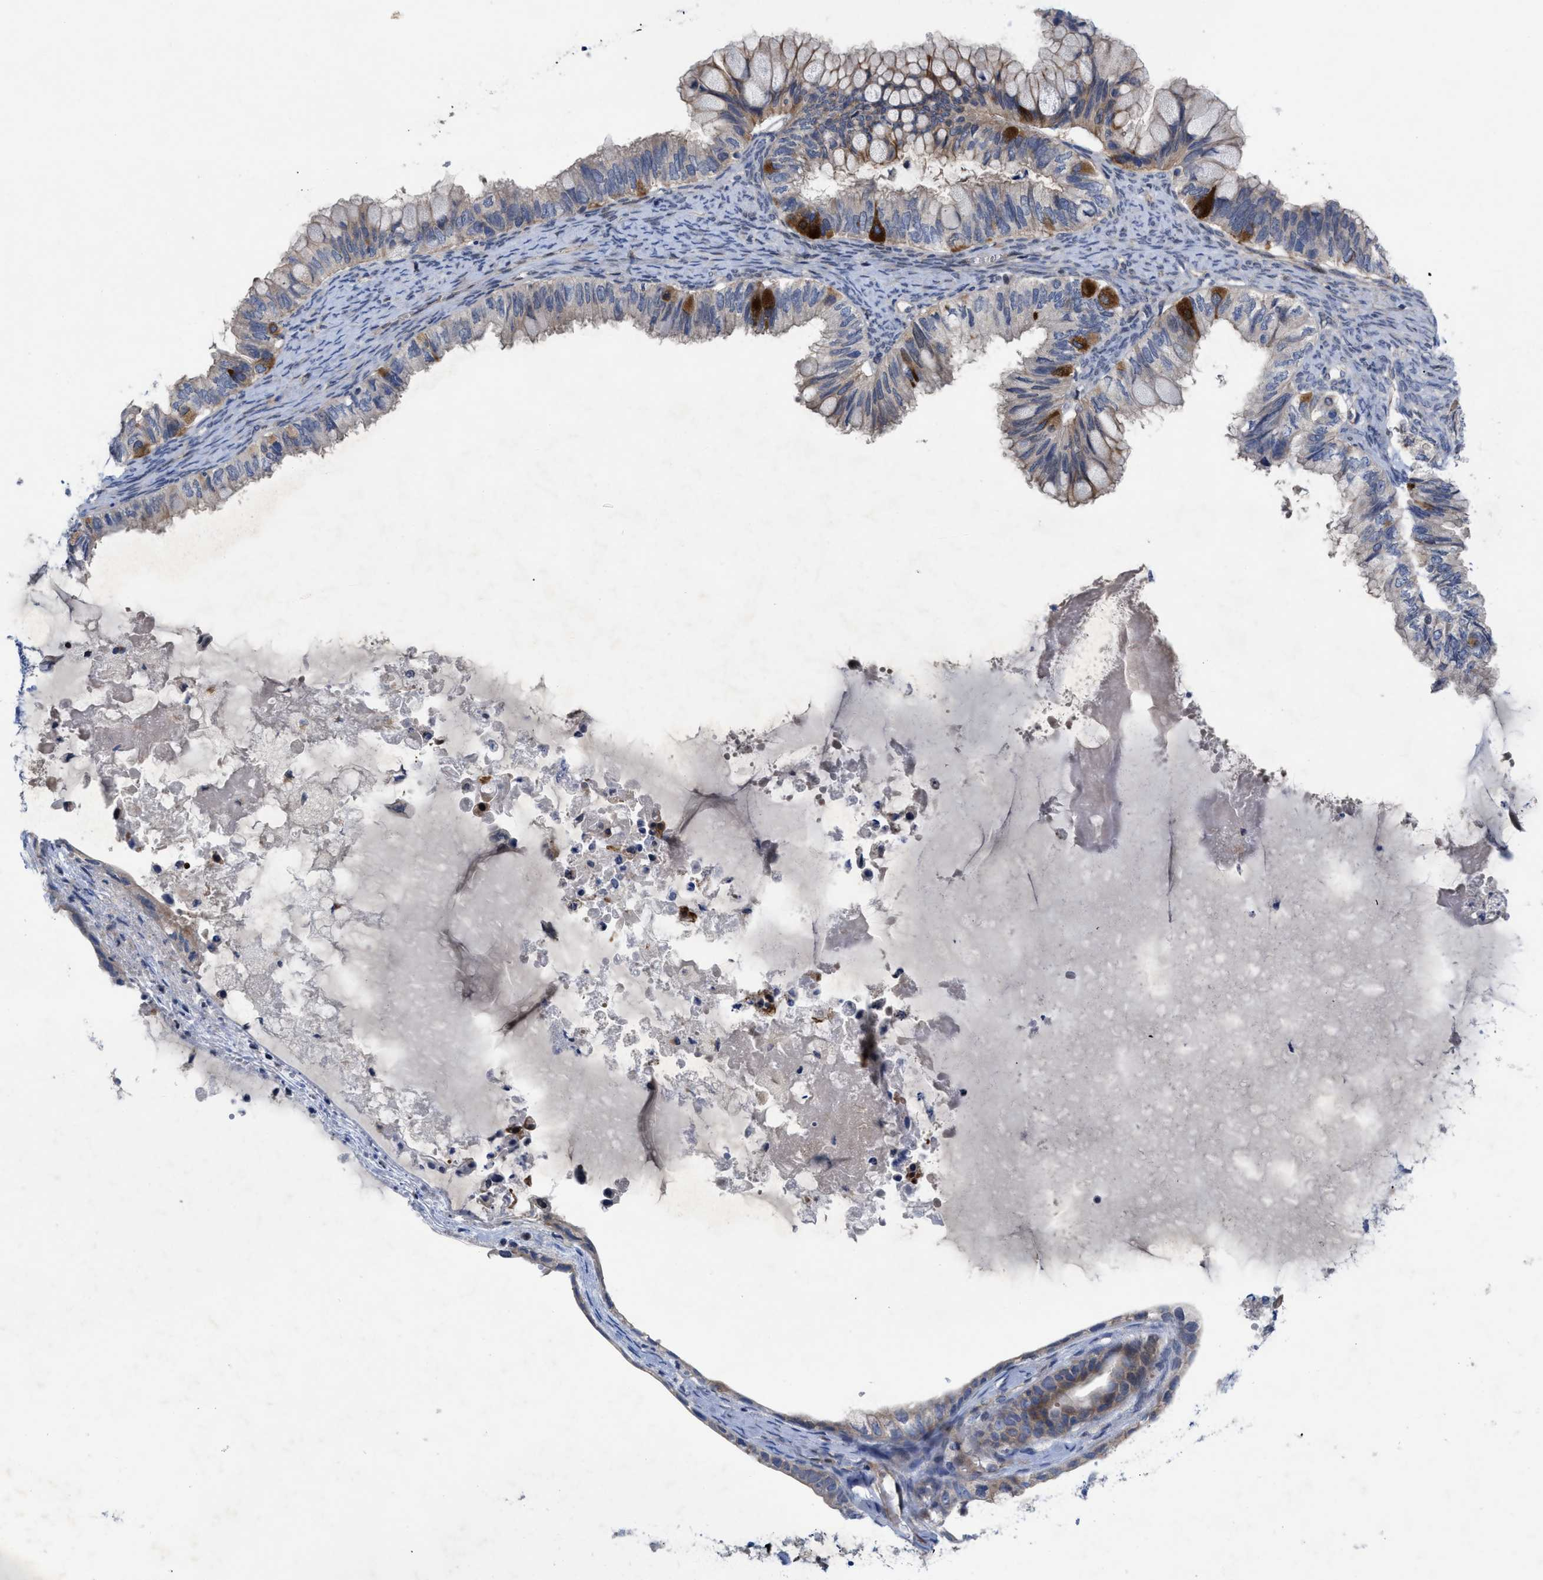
{"staining": {"intensity": "strong", "quantity": "<25%", "location": "cytoplasmic/membranous"}, "tissue": "ovarian cancer", "cell_type": "Tumor cells", "image_type": "cancer", "snomed": [{"axis": "morphology", "description": "Cystadenocarcinoma, mucinous, NOS"}, {"axis": "topography", "description": "Ovary"}], "caption": "An immunohistochemistry image of neoplastic tissue is shown. Protein staining in brown highlights strong cytoplasmic/membranous positivity in mucinous cystadenocarcinoma (ovarian) within tumor cells. The staining was performed using DAB to visualize the protein expression in brown, while the nuclei were stained in blue with hematoxylin (Magnification: 20x).", "gene": "NDEL1", "patient": {"sex": "female", "age": 80}}